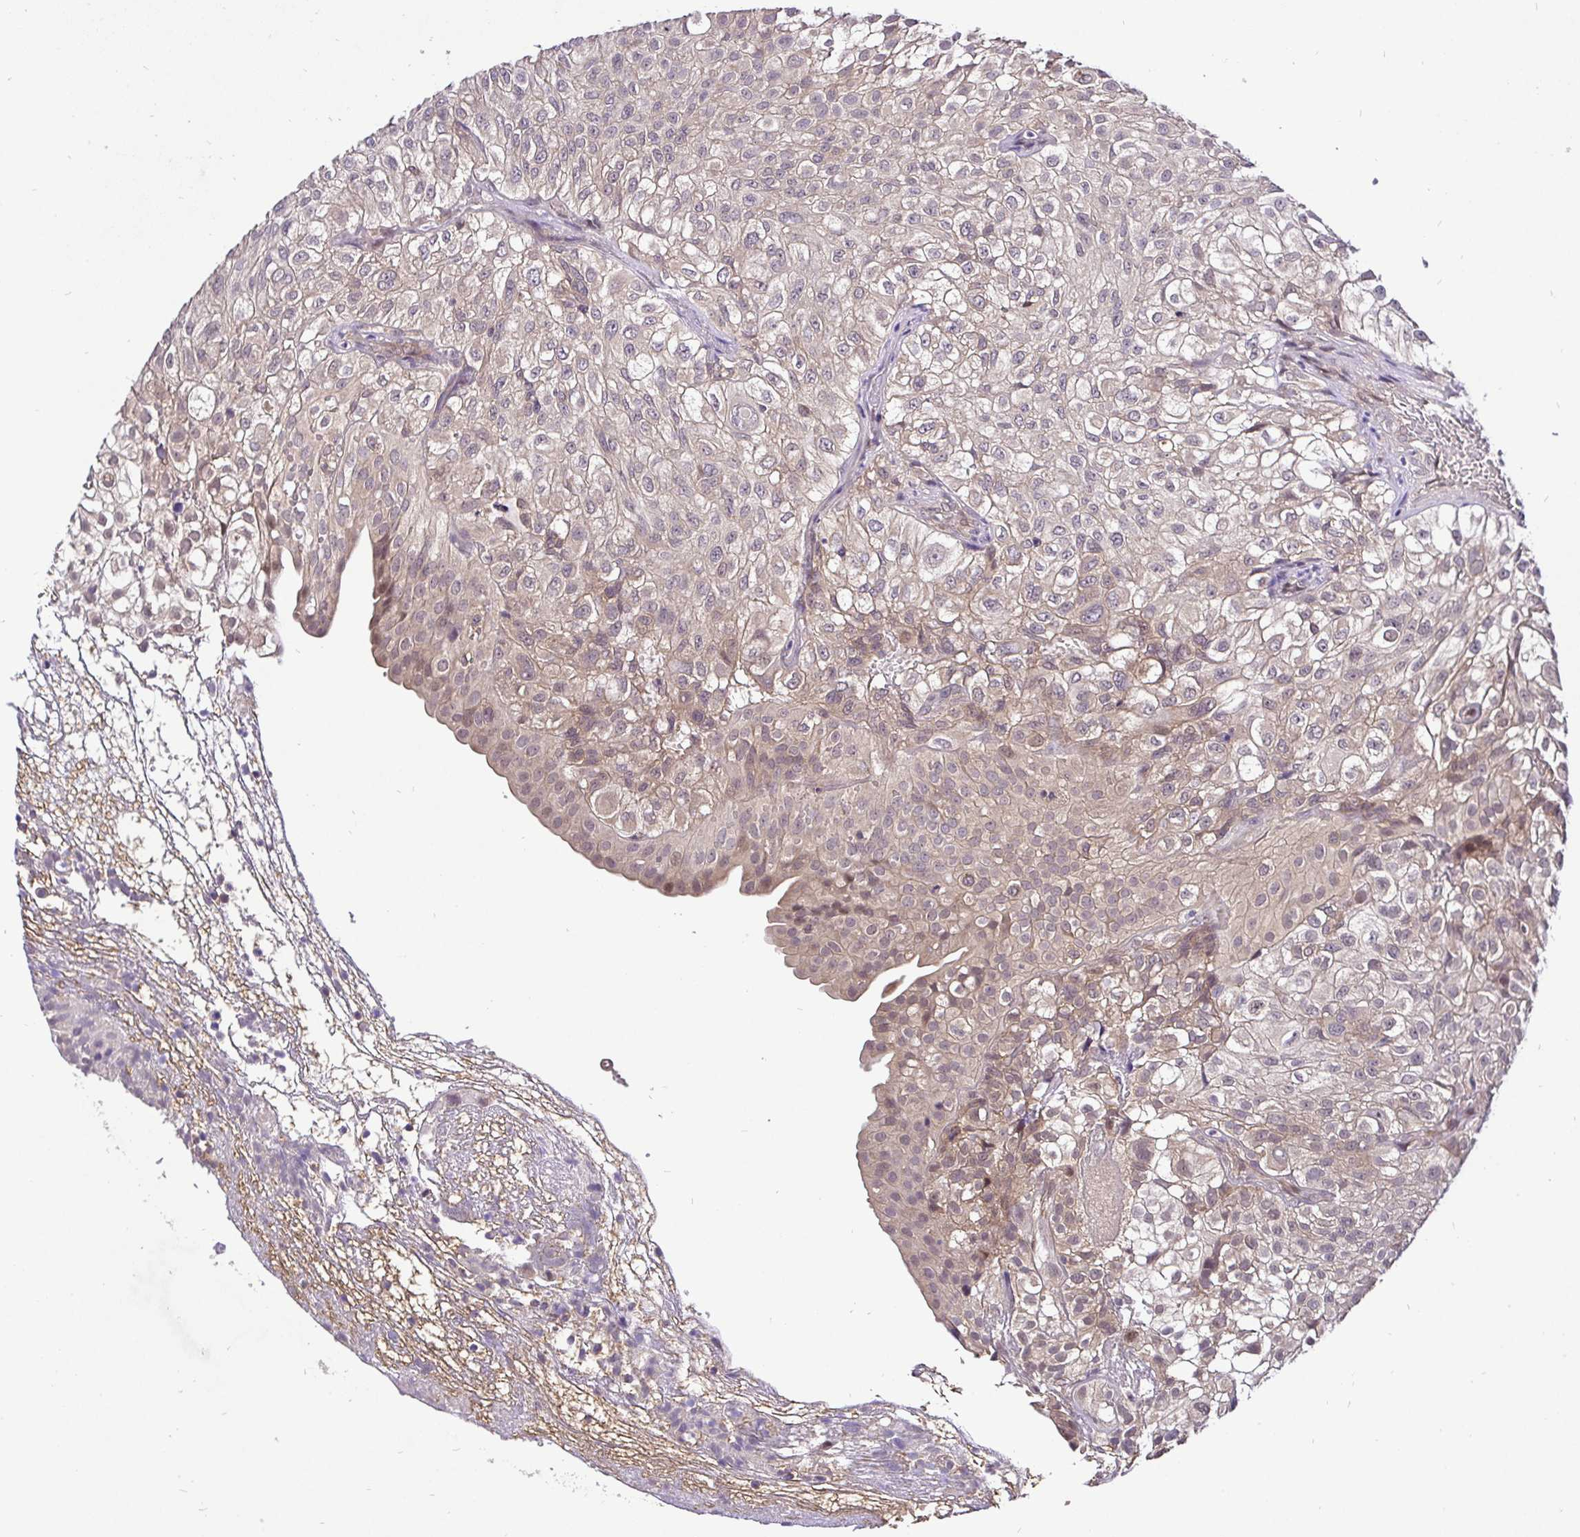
{"staining": {"intensity": "weak", "quantity": "25%-75%", "location": "cytoplasmic/membranous,nuclear"}, "tissue": "urothelial cancer", "cell_type": "Tumor cells", "image_type": "cancer", "snomed": [{"axis": "morphology", "description": "Urothelial carcinoma, High grade"}, {"axis": "topography", "description": "Urinary bladder"}], "caption": "Weak cytoplasmic/membranous and nuclear positivity is identified in approximately 25%-75% of tumor cells in urothelial cancer. The protein is shown in brown color, while the nuclei are stained blue.", "gene": "UBE2M", "patient": {"sex": "male", "age": 56}}